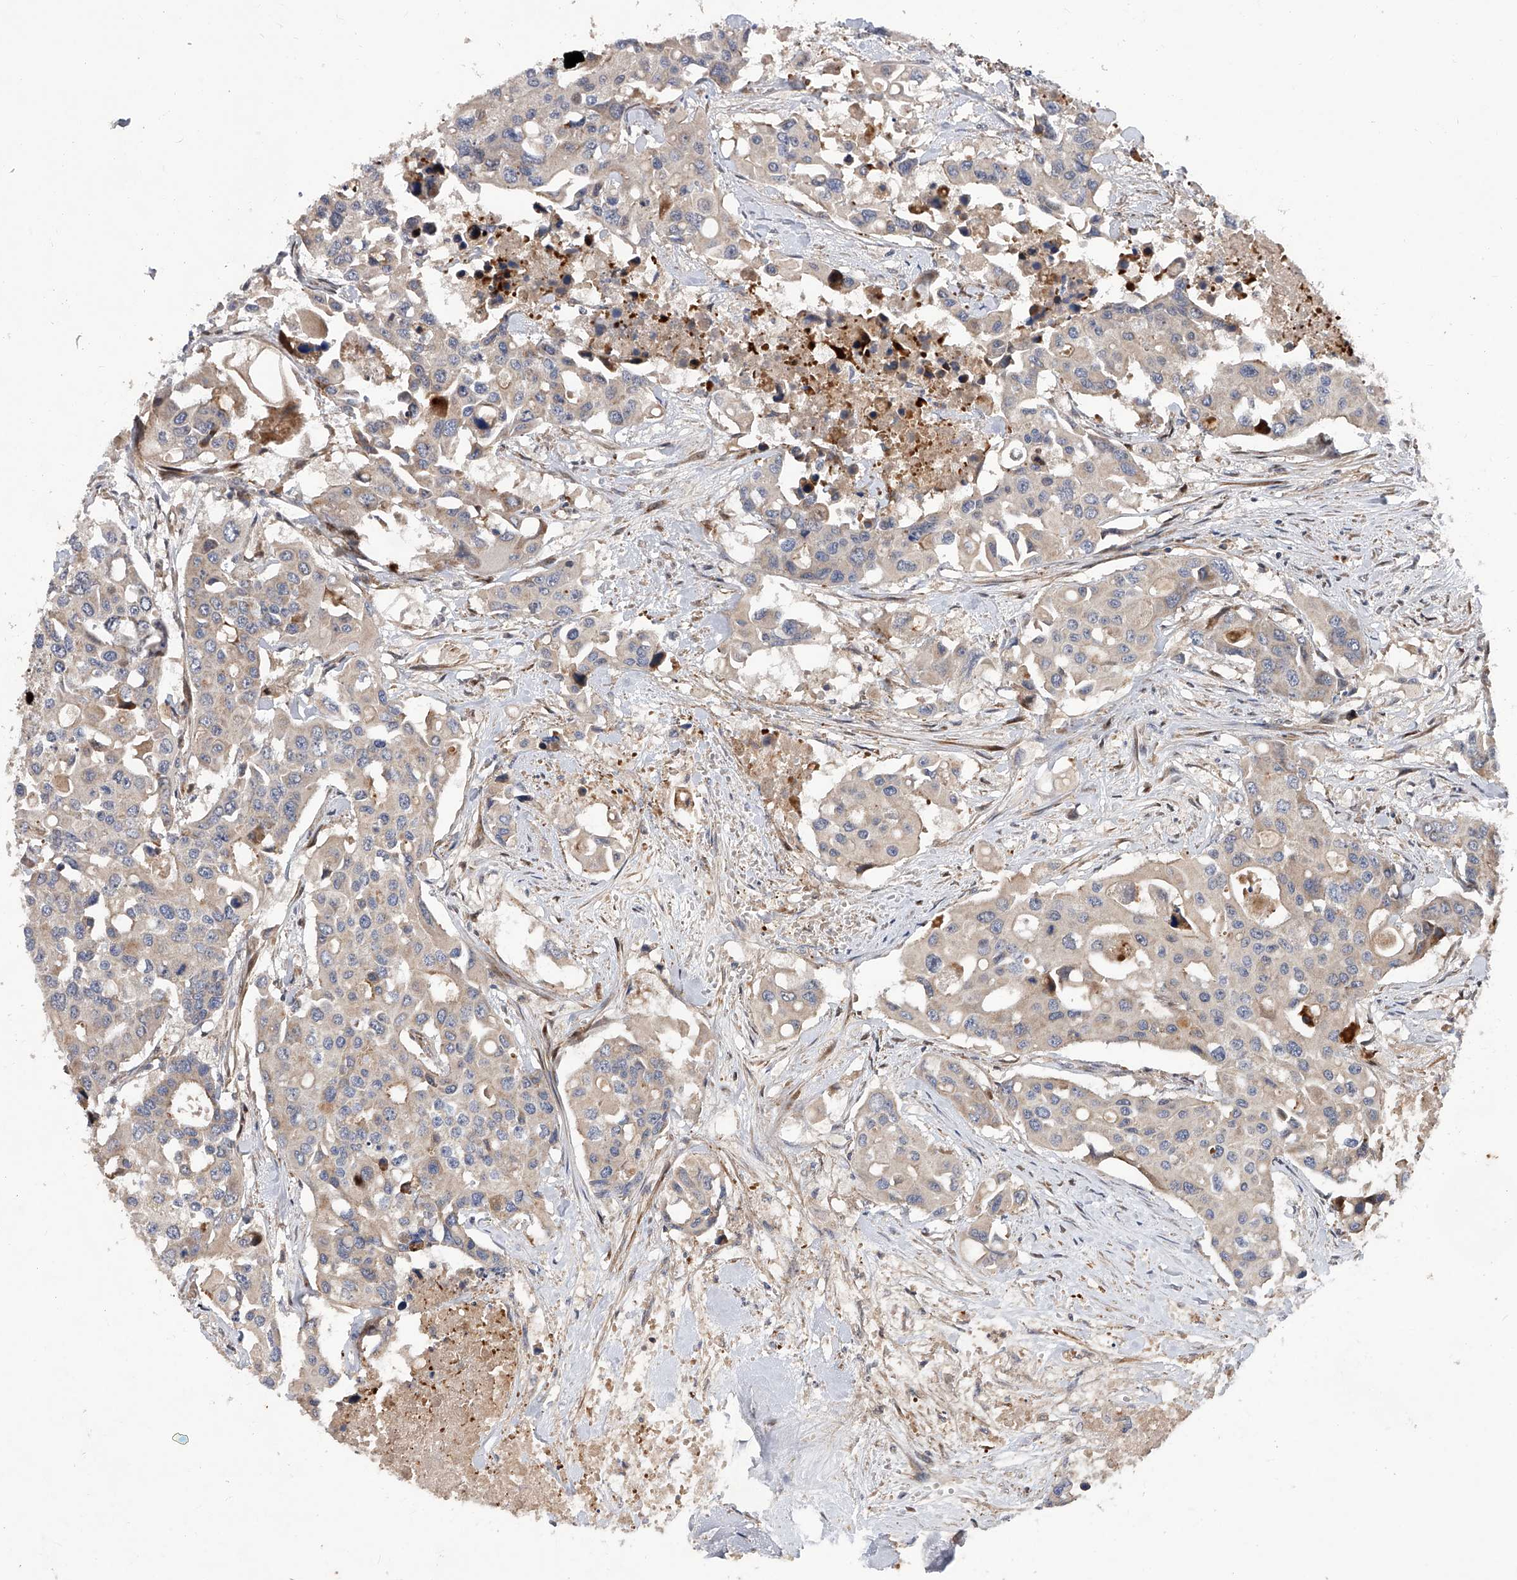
{"staining": {"intensity": "weak", "quantity": "25%-75%", "location": "cytoplasmic/membranous"}, "tissue": "colorectal cancer", "cell_type": "Tumor cells", "image_type": "cancer", "snomed": [{"axis": "morphology", "description": "Adenocarcinoma, NOS"}, {"axis": "topography", "description": "Colon"}], "caption": "Brown immunohistochemical staining in human adenocarcinoma (colorectal) displays weak cytoplasmic/membranous positivity in approximately 25%-75% of tumor cells.", "gene": "PDSS2", "patient": {"sex": "male", "age": 77}}